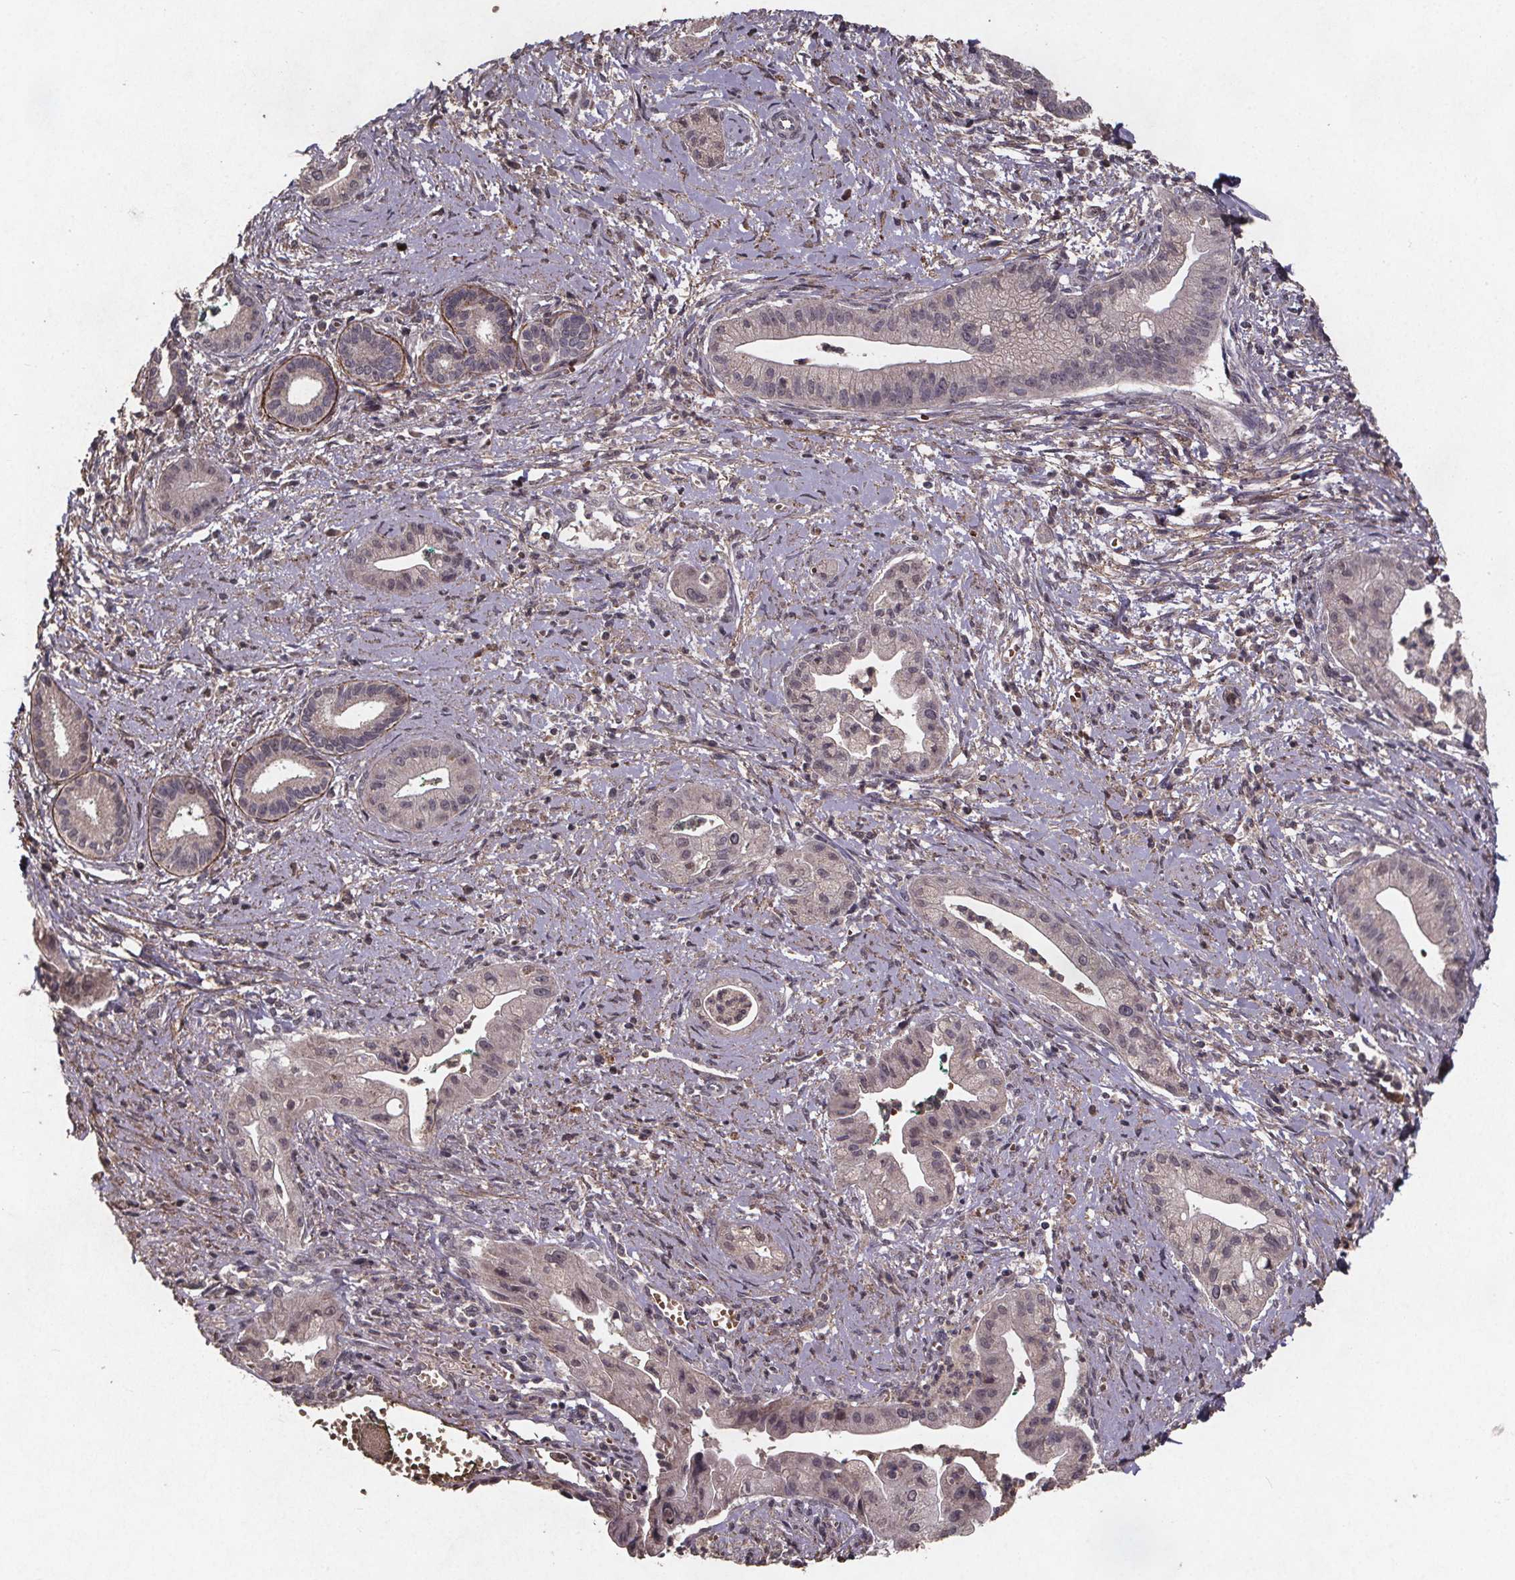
{"staining": {"intensity": "negative", "quantity": "none", "location": "none"}, "tissue": "pancreatic cancer", "cell_type": "Tumor cells", "image_type": "cancer", "snomed": [{"axis": "morphology", "description": "Normal tissue, NOS"}, {"axis": "morphology", "description": "Adenocarcinoma, NOS"}, {"axis": "topography", "description": "Lymph node"}, {"axis": "topography", "description": "Pancreas"}], "caption": "IHC image of neoplastic tissue: human pancreatic cancer (adenocarcinoma) stained with DAB shows no significant protein positivity in tumor cells. (IHC, brightfield microscopy, high magnification).", "gene": "GPX3", "patient": {"sex": "female", "age": 58}}